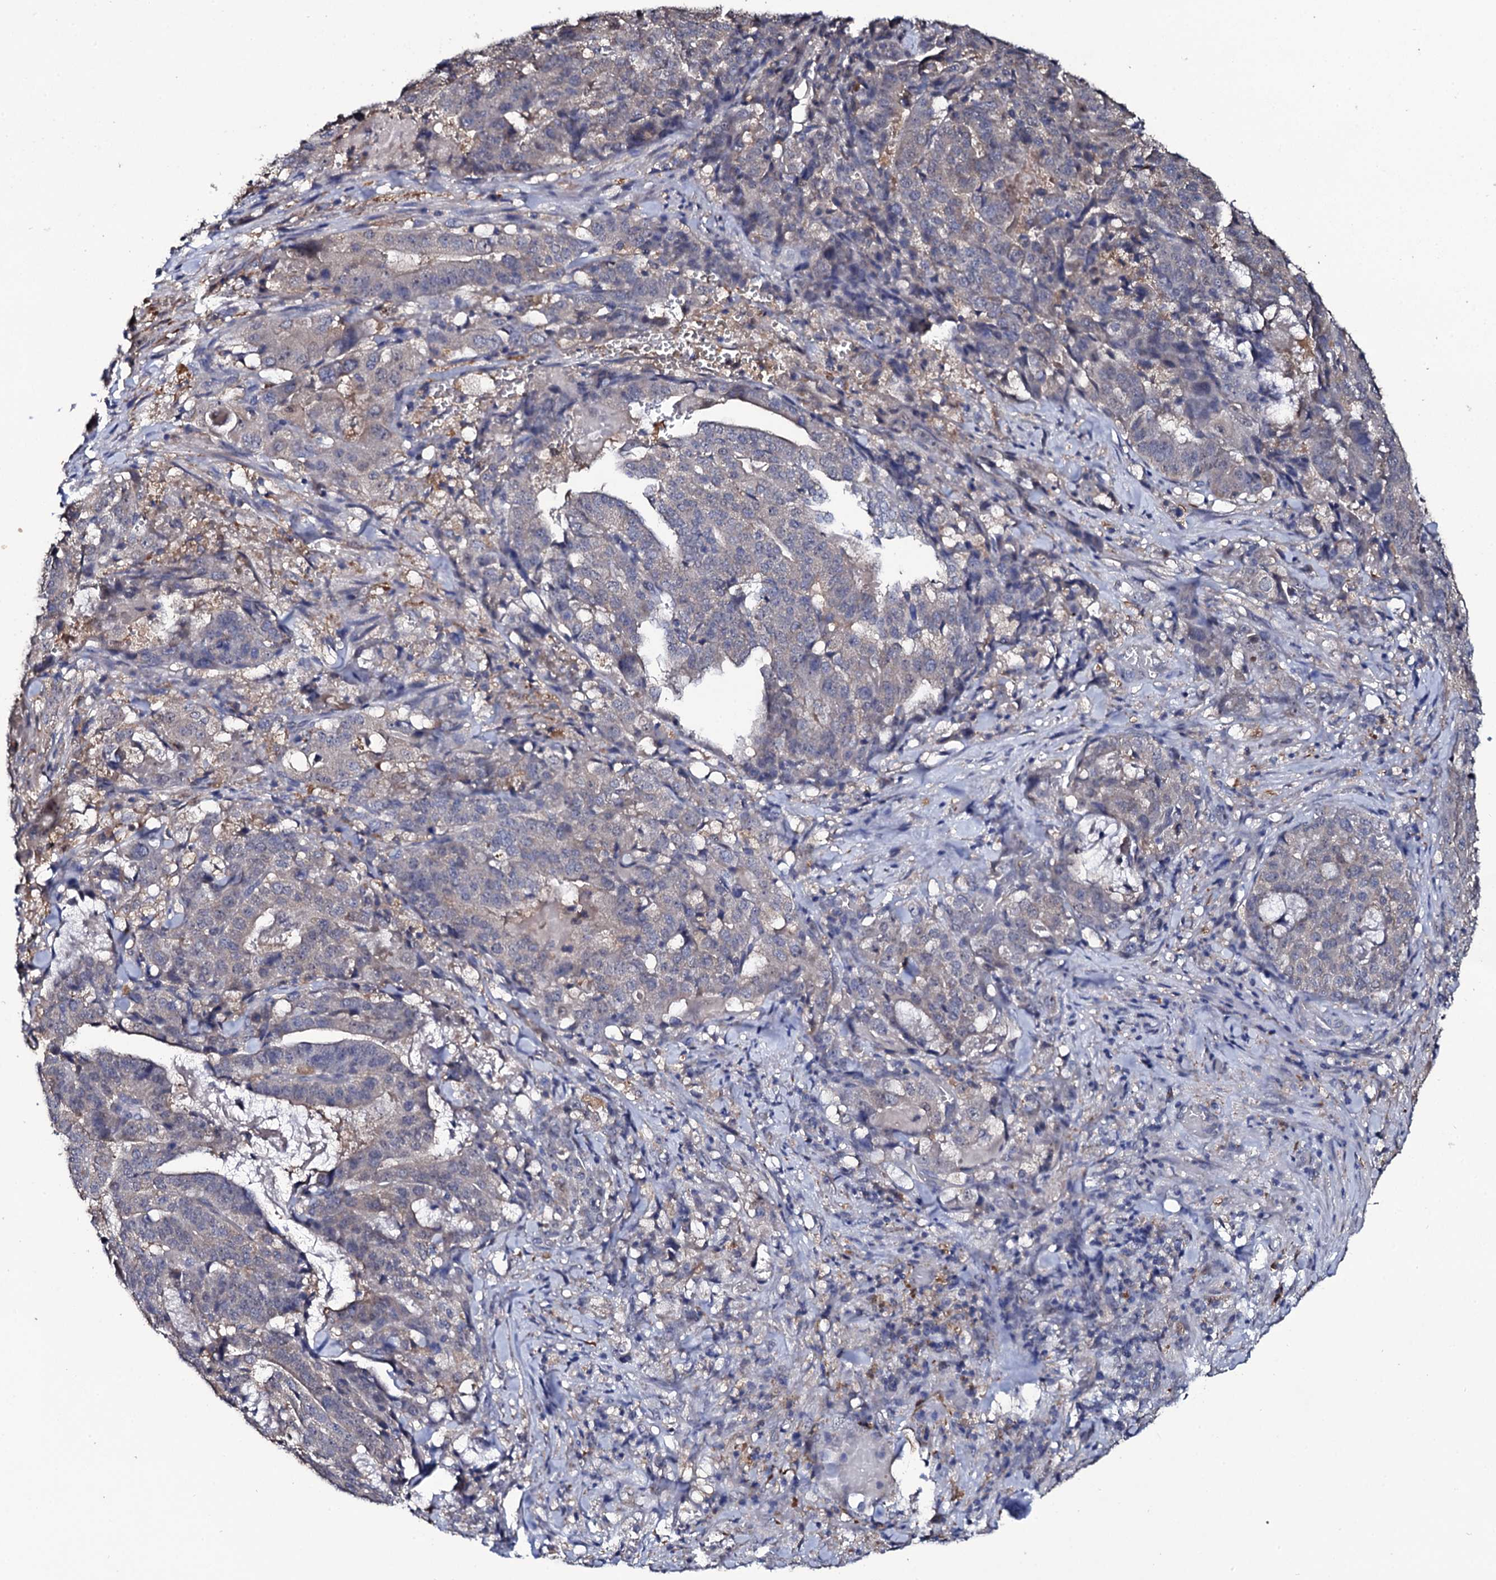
{"staining": {"intensity": "negative", "quantity": "none", "location": "none"}, "tissue": "stomach cancer", "cell_type": "Tumor cells", "image_type": "cancer", "snomed": [{"axis": "morphology", "description": "Adenocarcinoma, NOS"}, {"axis": "topography", "description": "Stomach"}], "caption": "Tumor cells are negative for brown protein staining in adenocarcinoma (stomach).", "gene": "CRYL1", "patient": {"sex": "male", "age": 48}}